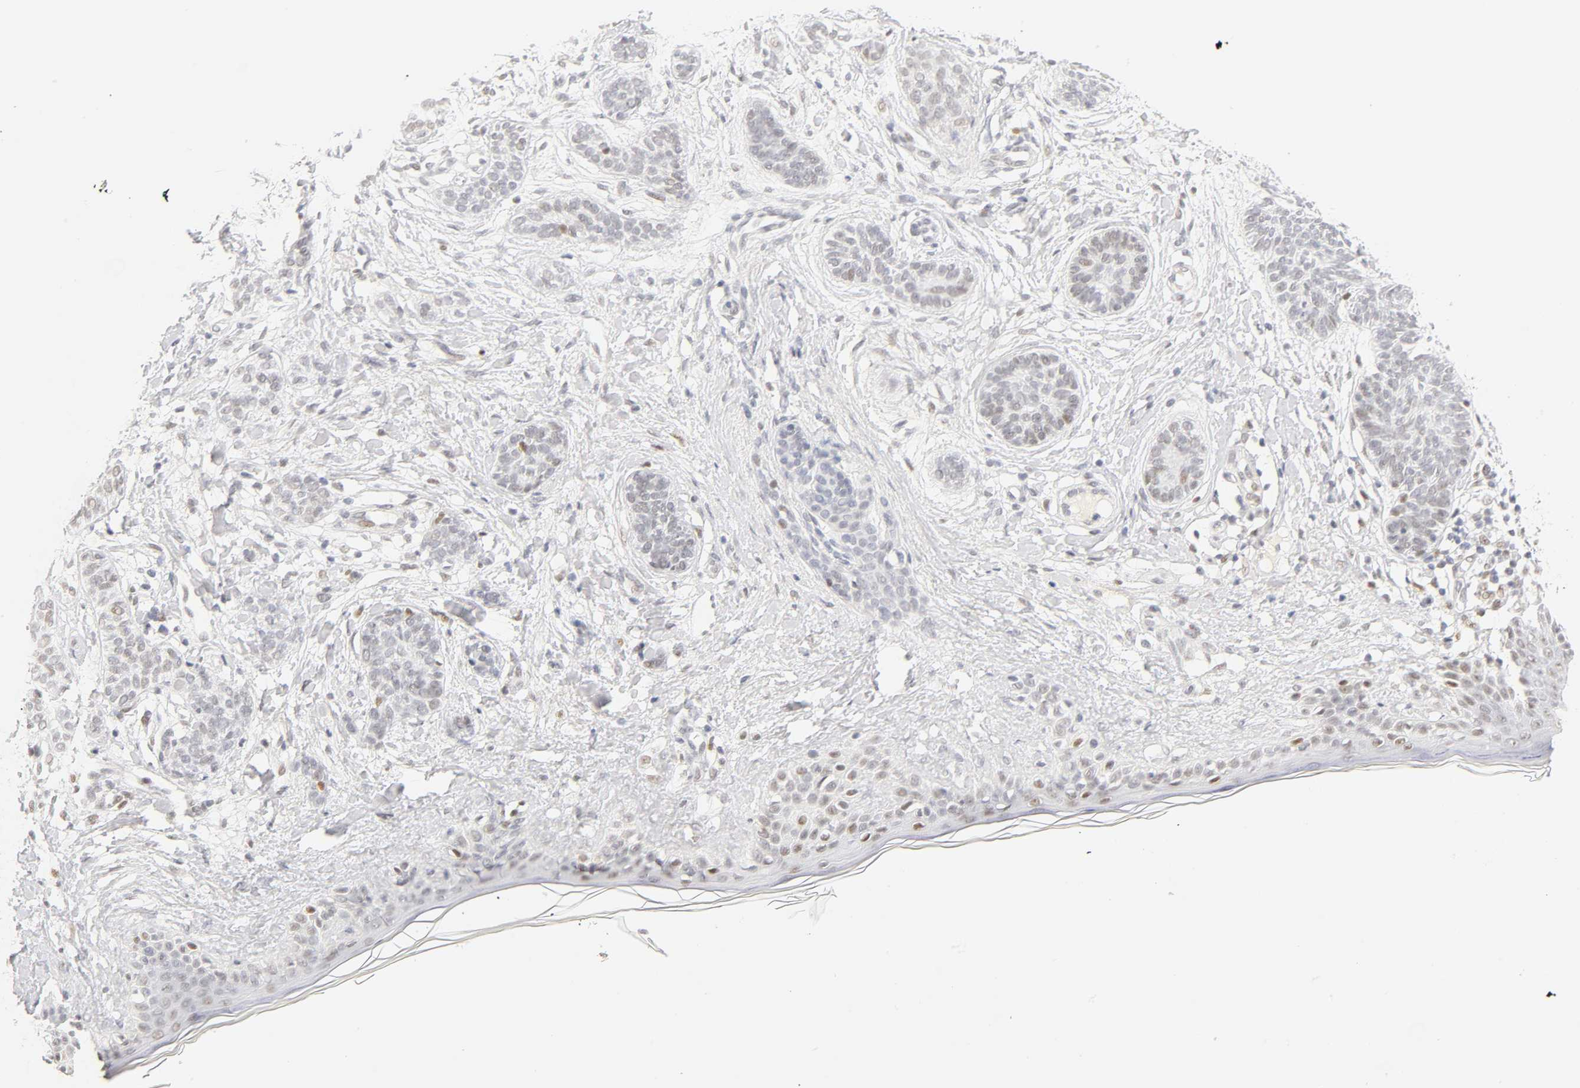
{"staining": {"intensity": "weak", "quantity": "<25%", "location": "nuclear"}, "tissue": "skin cancer", "cell_type": "Tumor cells", "image_type": "cancer", "snomed": [{"axis": "morphology", "description": "Normal tissue, NOS"}, {"axis": "morphology", "description": "Basal cell carcinoma"}, {"axis": "topography", "description": "Skin"}], "caption": "The immunohistochemistry (IHC) image has no significant expression in tumor cells of basal cell carcinoma (skin) tissue.", "gene": "MNAT1", "patient": {"sex": "male", "age": 63}}